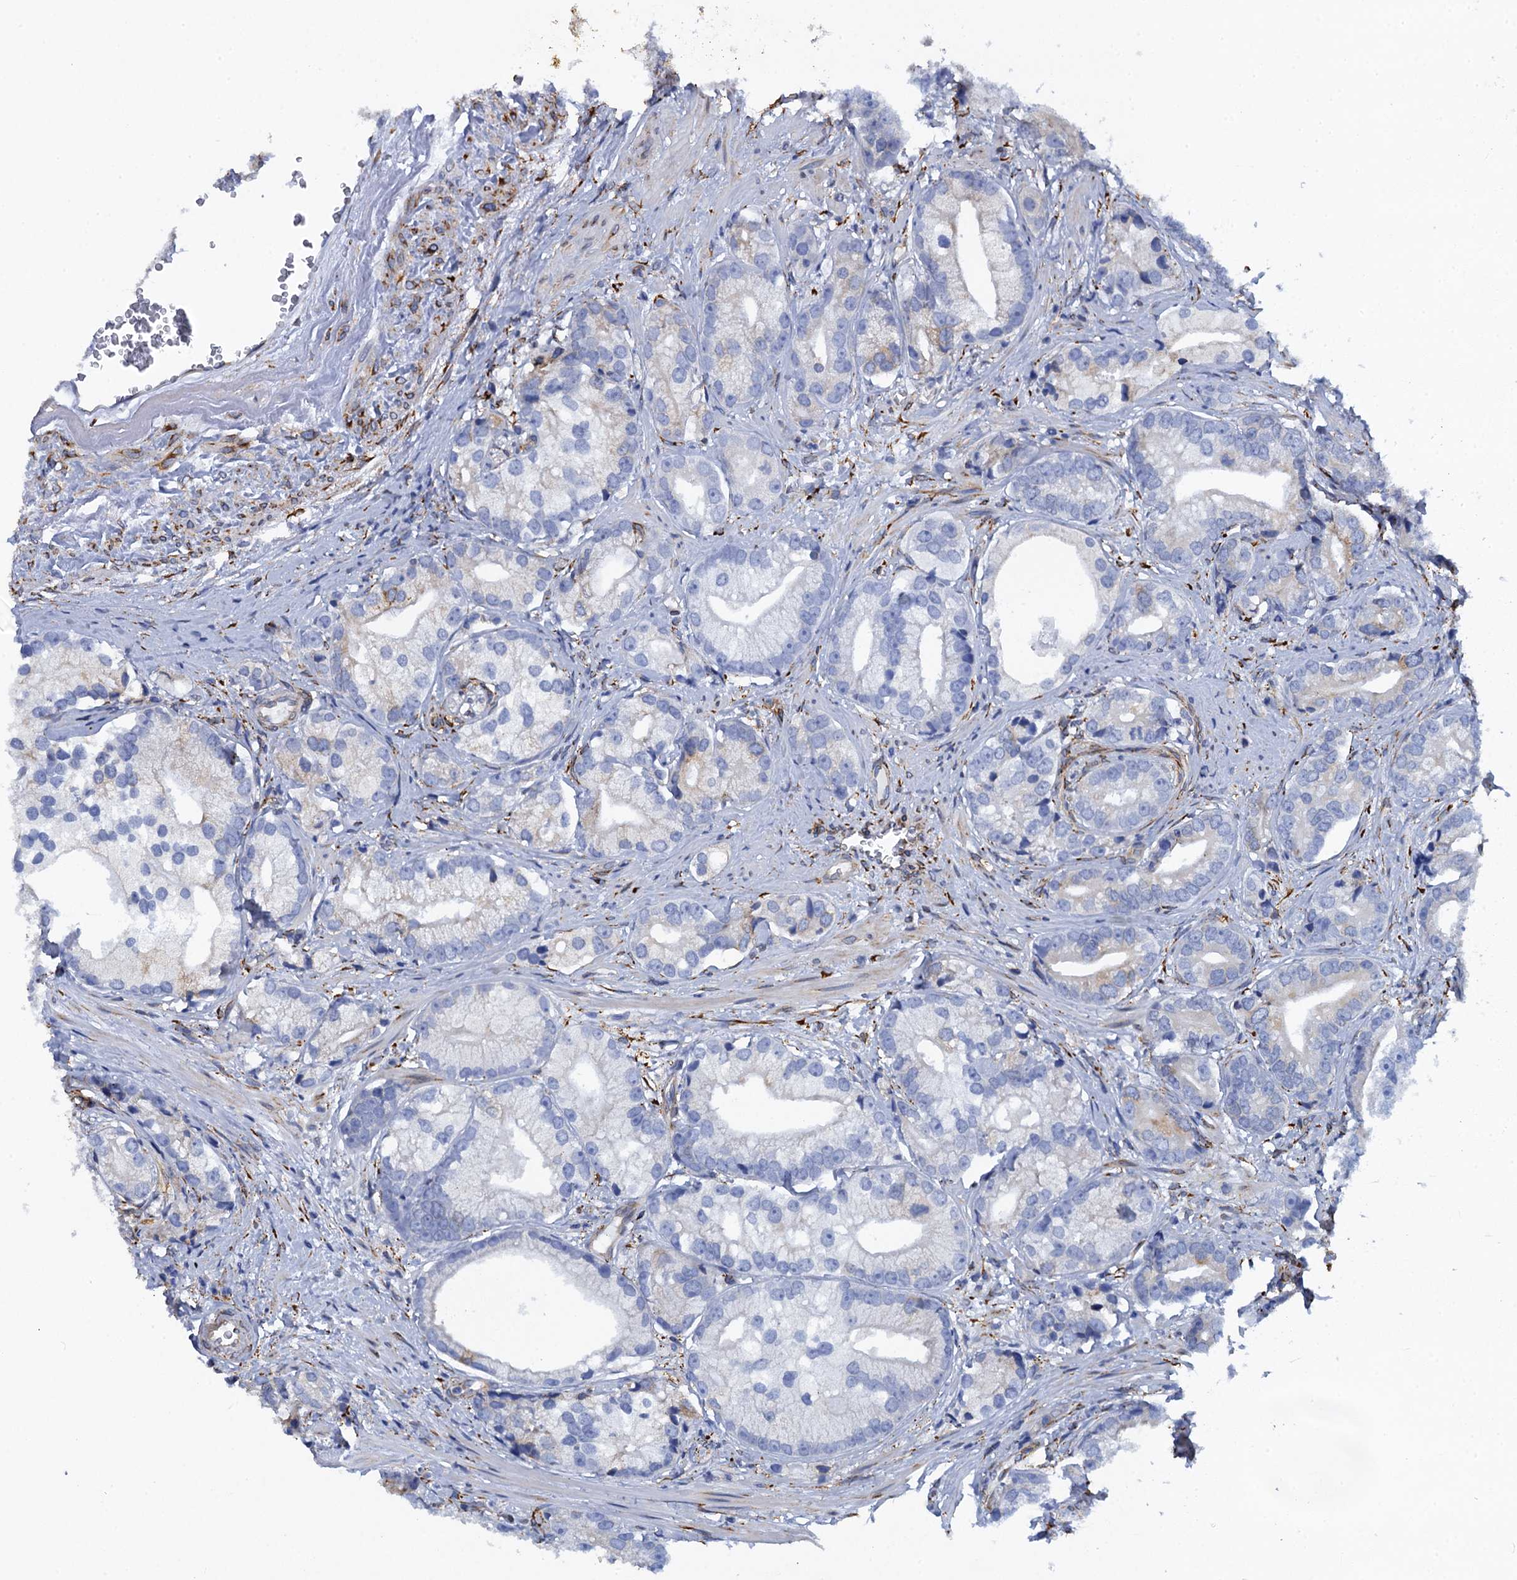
{"staining": {"intensity": "negative", "quantity": "none", "location": "none"}, "tissue": "prostate cancer", "cell_type": "Tumor cells", "image_type": "cancer", "snomed": [{"axis": "morphology", "description": "Adenocarcinoma, High grade"}, {"axis": "topography", "description": "Prostate"}], "caption": "DAB immunohistochemical staining of prostate high-grade adenocarcinoma exhibits no significant staining in tumor cells. The staining was performed using DAB (3,3'-diaminobenzidine) to visualize the protein expression in brown, while the nuclei were stained in blue with hematoxylin (Magnification: 20x).", "gene": "POGLUT3", "patient": {"sex": "male", "age": 75}}